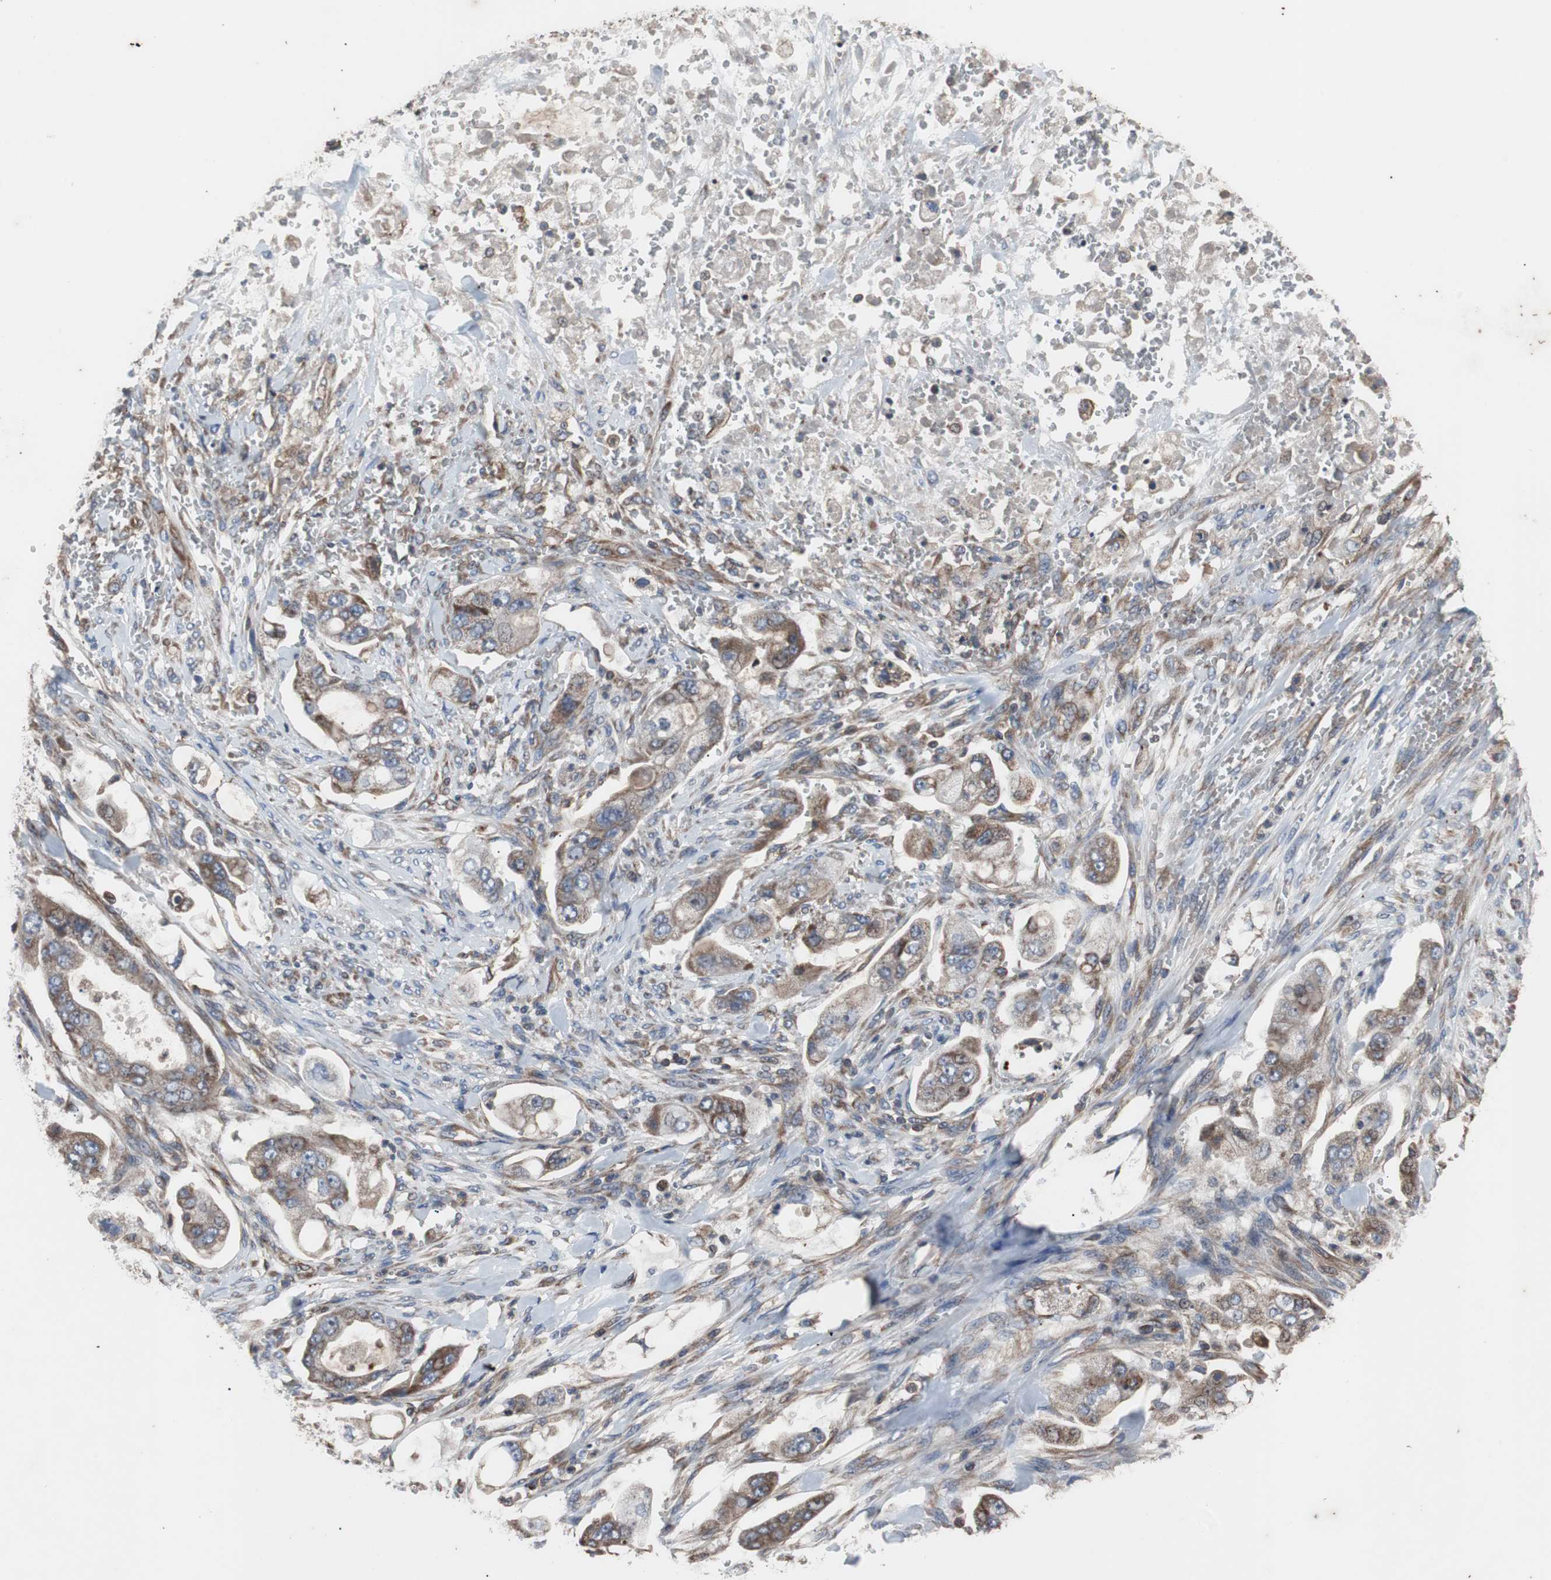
{"staining": {"intensity": "moderate", "quantity": ">75%", "location": "cytoplasmic/membranous"}, "tissue": "stomach cancer", "cell_type": "Tumor cells", "image_type": "cancer", "snomed": [{"axis": "morphology", "description": "Adenocarcinoma, NOS"}, {"axis": "topography", "description": "Stomach"}], "caption": "Immunohistochemical staining of human stomach cancer reveals moderate cytoplasmic/membranous protein staining in about >75% of tumor cells.", "gene": "ACTR3", "patient": {"sex": "male", "age": 62}}